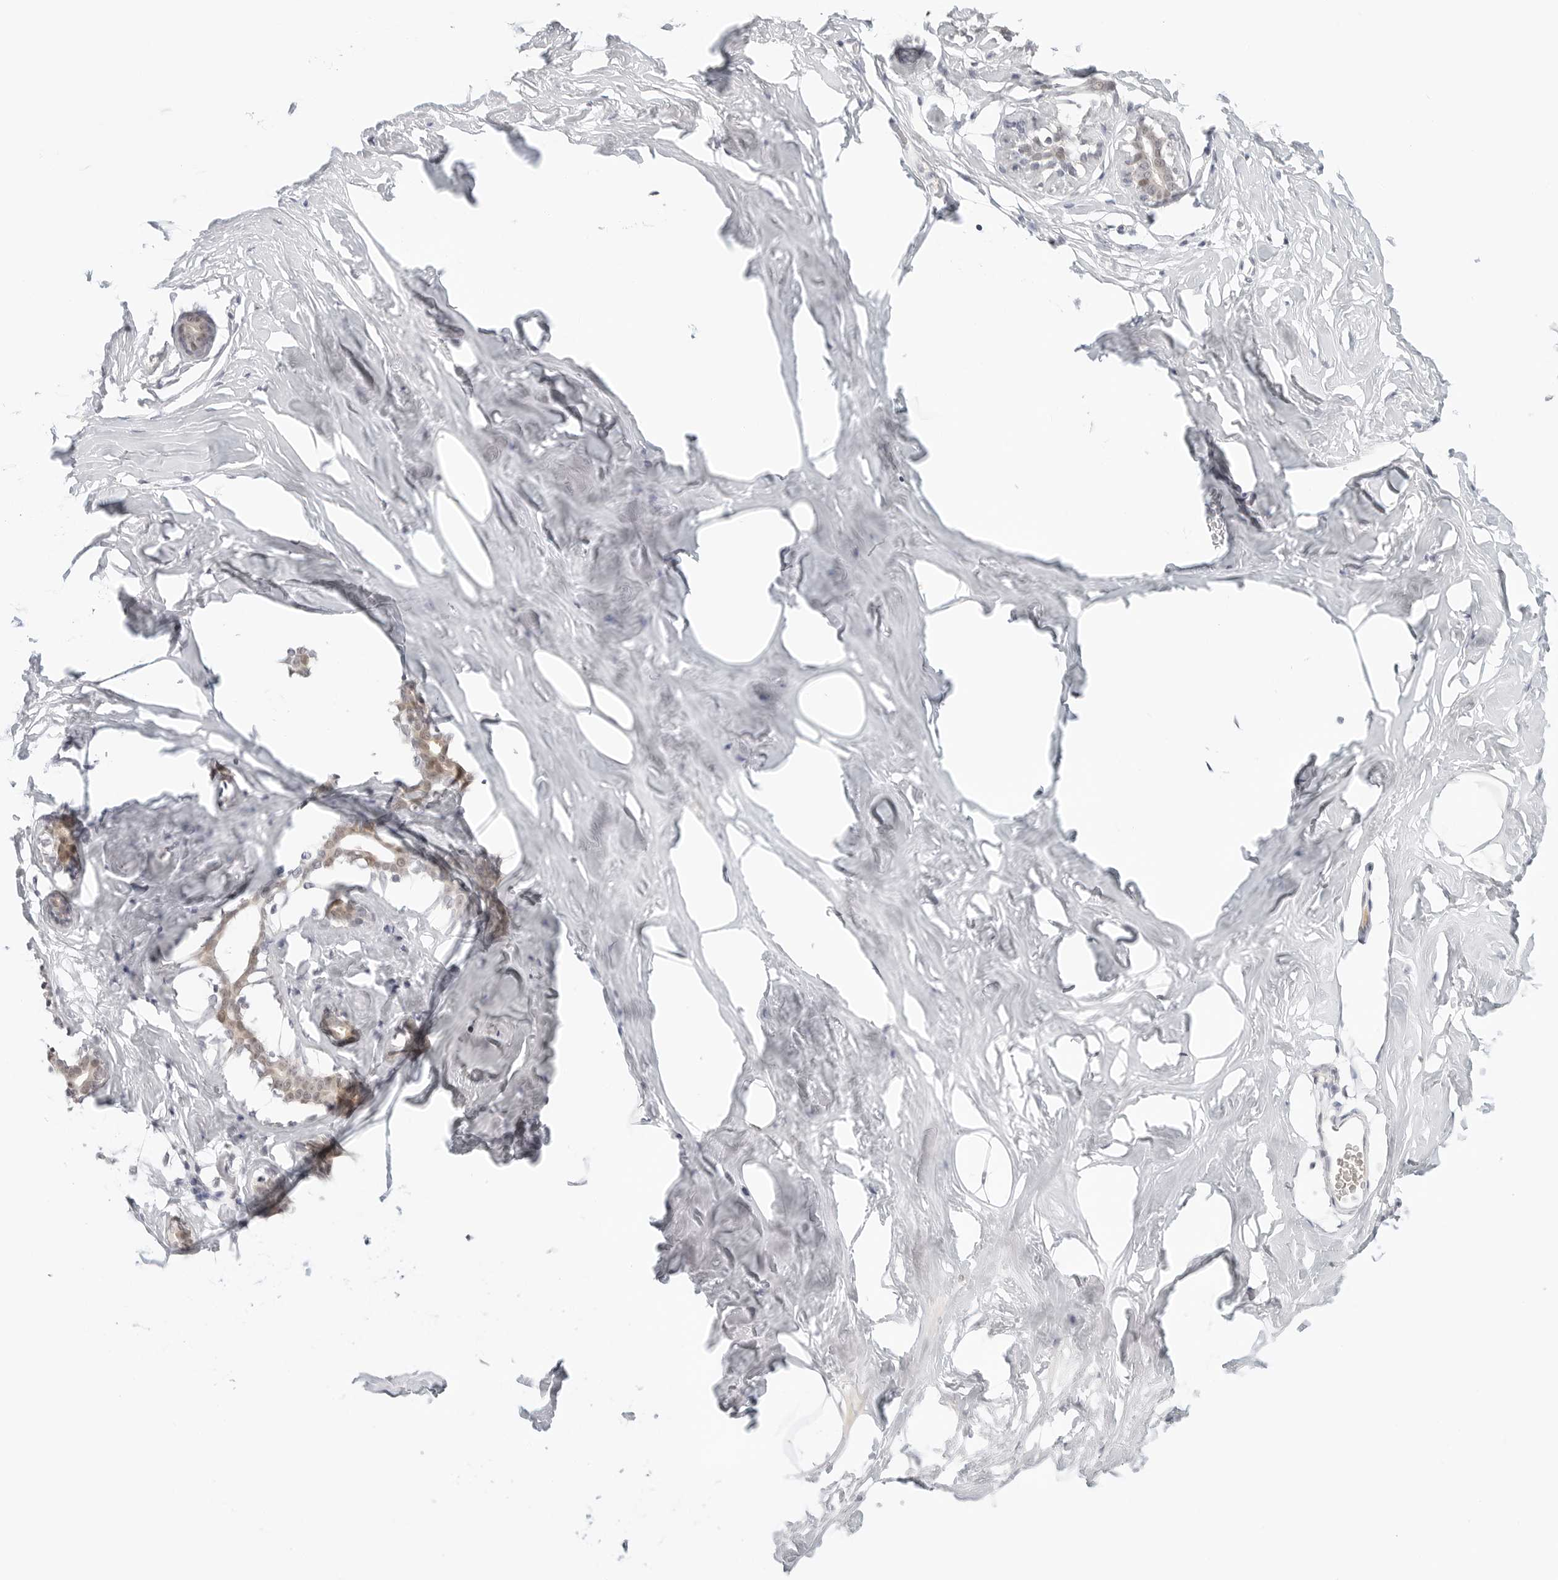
{"staining": {"intensity": "negative", "quantity": "none", "location": "none"}, "tissue": "adipose tissue", "cell_type": "Adipocytes", "image_type": "normal", "snomed": [{"axis": "morphology", "description": "Normal tissue, NOS"}, {"axis": "morphology", "description": "Fibrosis, NOS"}, {"axis": "topography", "description": "Breast"}, {"axis": "topography", "description": "Adipose tissue"}], "caption": "Image shows no significant protein staining in adipocytes of unremarkable adipose tissue. (DAB (3,3'-diaminobenzidine) IHC visualized using brightfield microscopy, high magnification).", "gene": "TSEN2", "patient": {"sex": "female", "age": 39}}